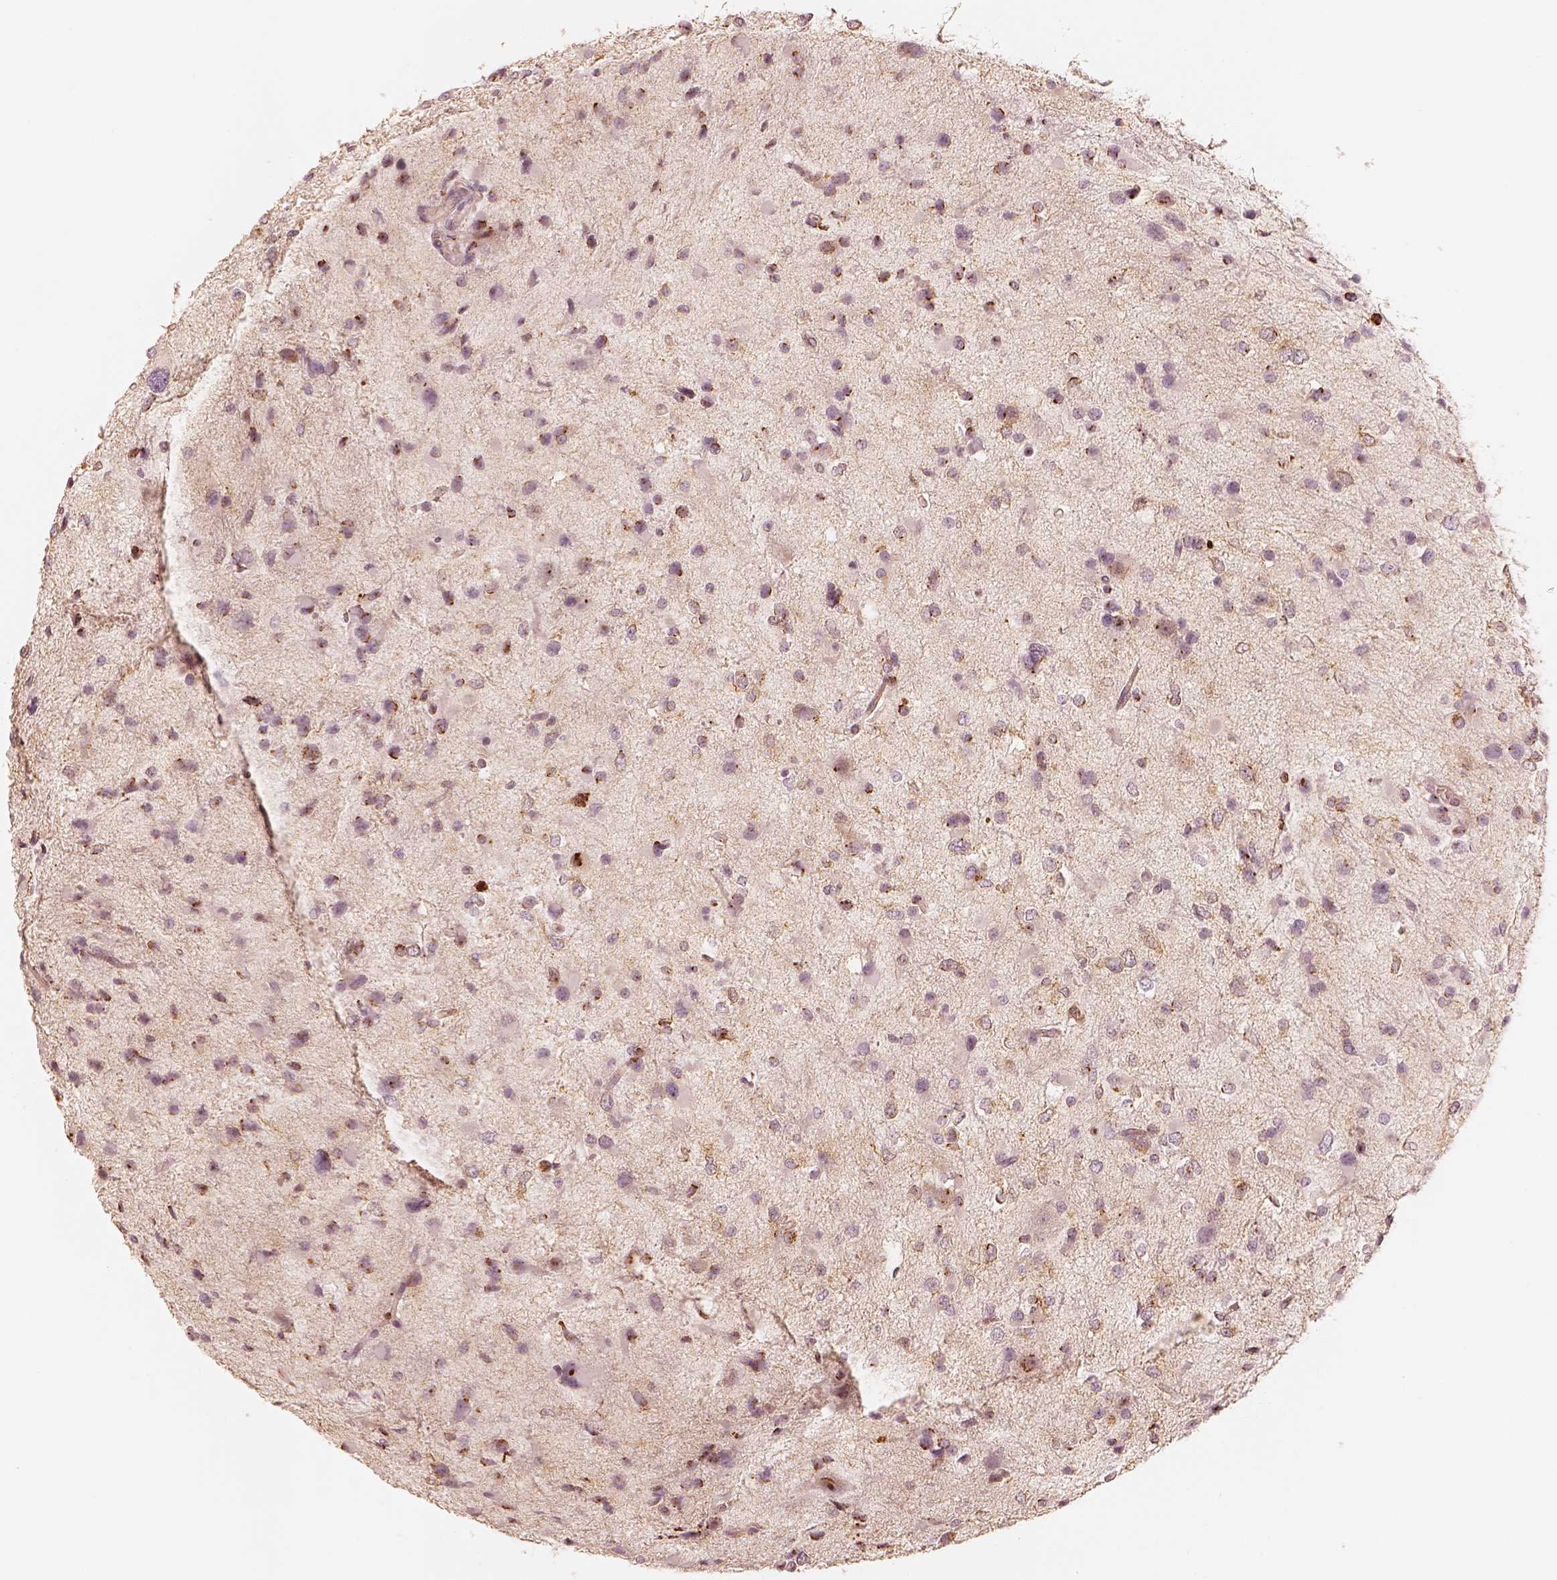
{"staining": {"intensity": "moderate", "quantity": "<25%", "location": "cytoplasmic/membranous"}, "tissue": "glioma", "cell_type": "Tumor cells", "image_type": "cancer", "snomed": [{"axis": "morphology", "description": "Glioma, malignant, Low grade"}, {"axis": "topography", "description": "Brain"}], "caption": "The immunohistochemical stain labels moderate cytoplasmic/membranous positivity in tumor cells of malignant low-grade glioma tissue. (DAB (3,3'-diaminobenzidine) IHC, brown staining for protein, blue staining for nuclei).", "gene": "GORASP2", "patient": {"sex": "female", "age": 32}}